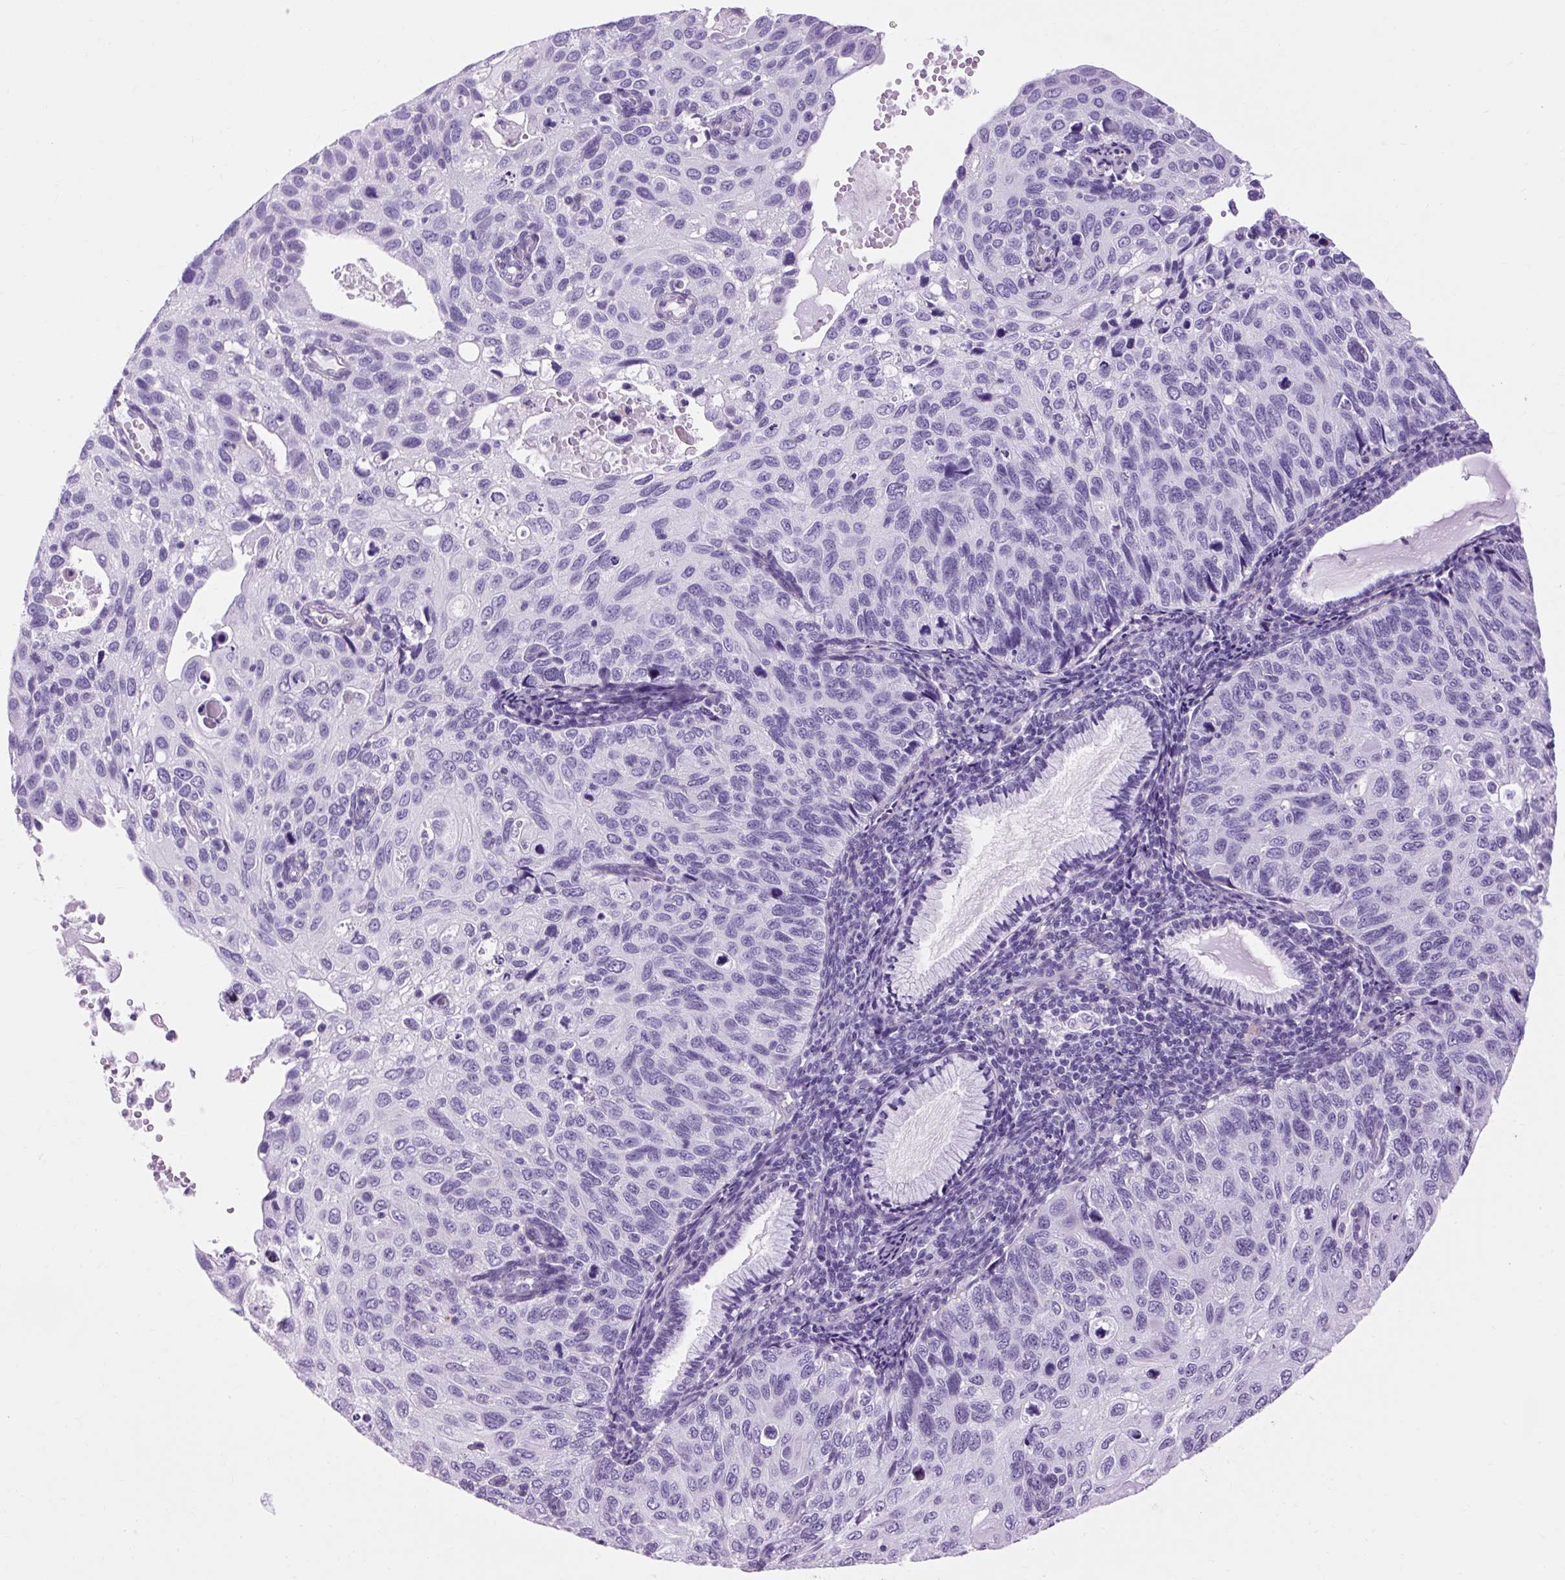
{"staining": {"intensity": "negative", "quantity": "none", "location": "none"}, "tissue": "cervical cancer", "cell_type": "Tumor cells", "image_type": "cancer", "snomed": [{"axis": "morphology", "description": "Squamous cell carcinoma, NOS"}, {"axis": "topography", "description": "Cervix"}], "caption": "The immunohistochemistry image has no significant expression in tumor cells of cervical cancer tissue.", "gene": "OOEP", "patient": {"sex": "female", "age": 70}}